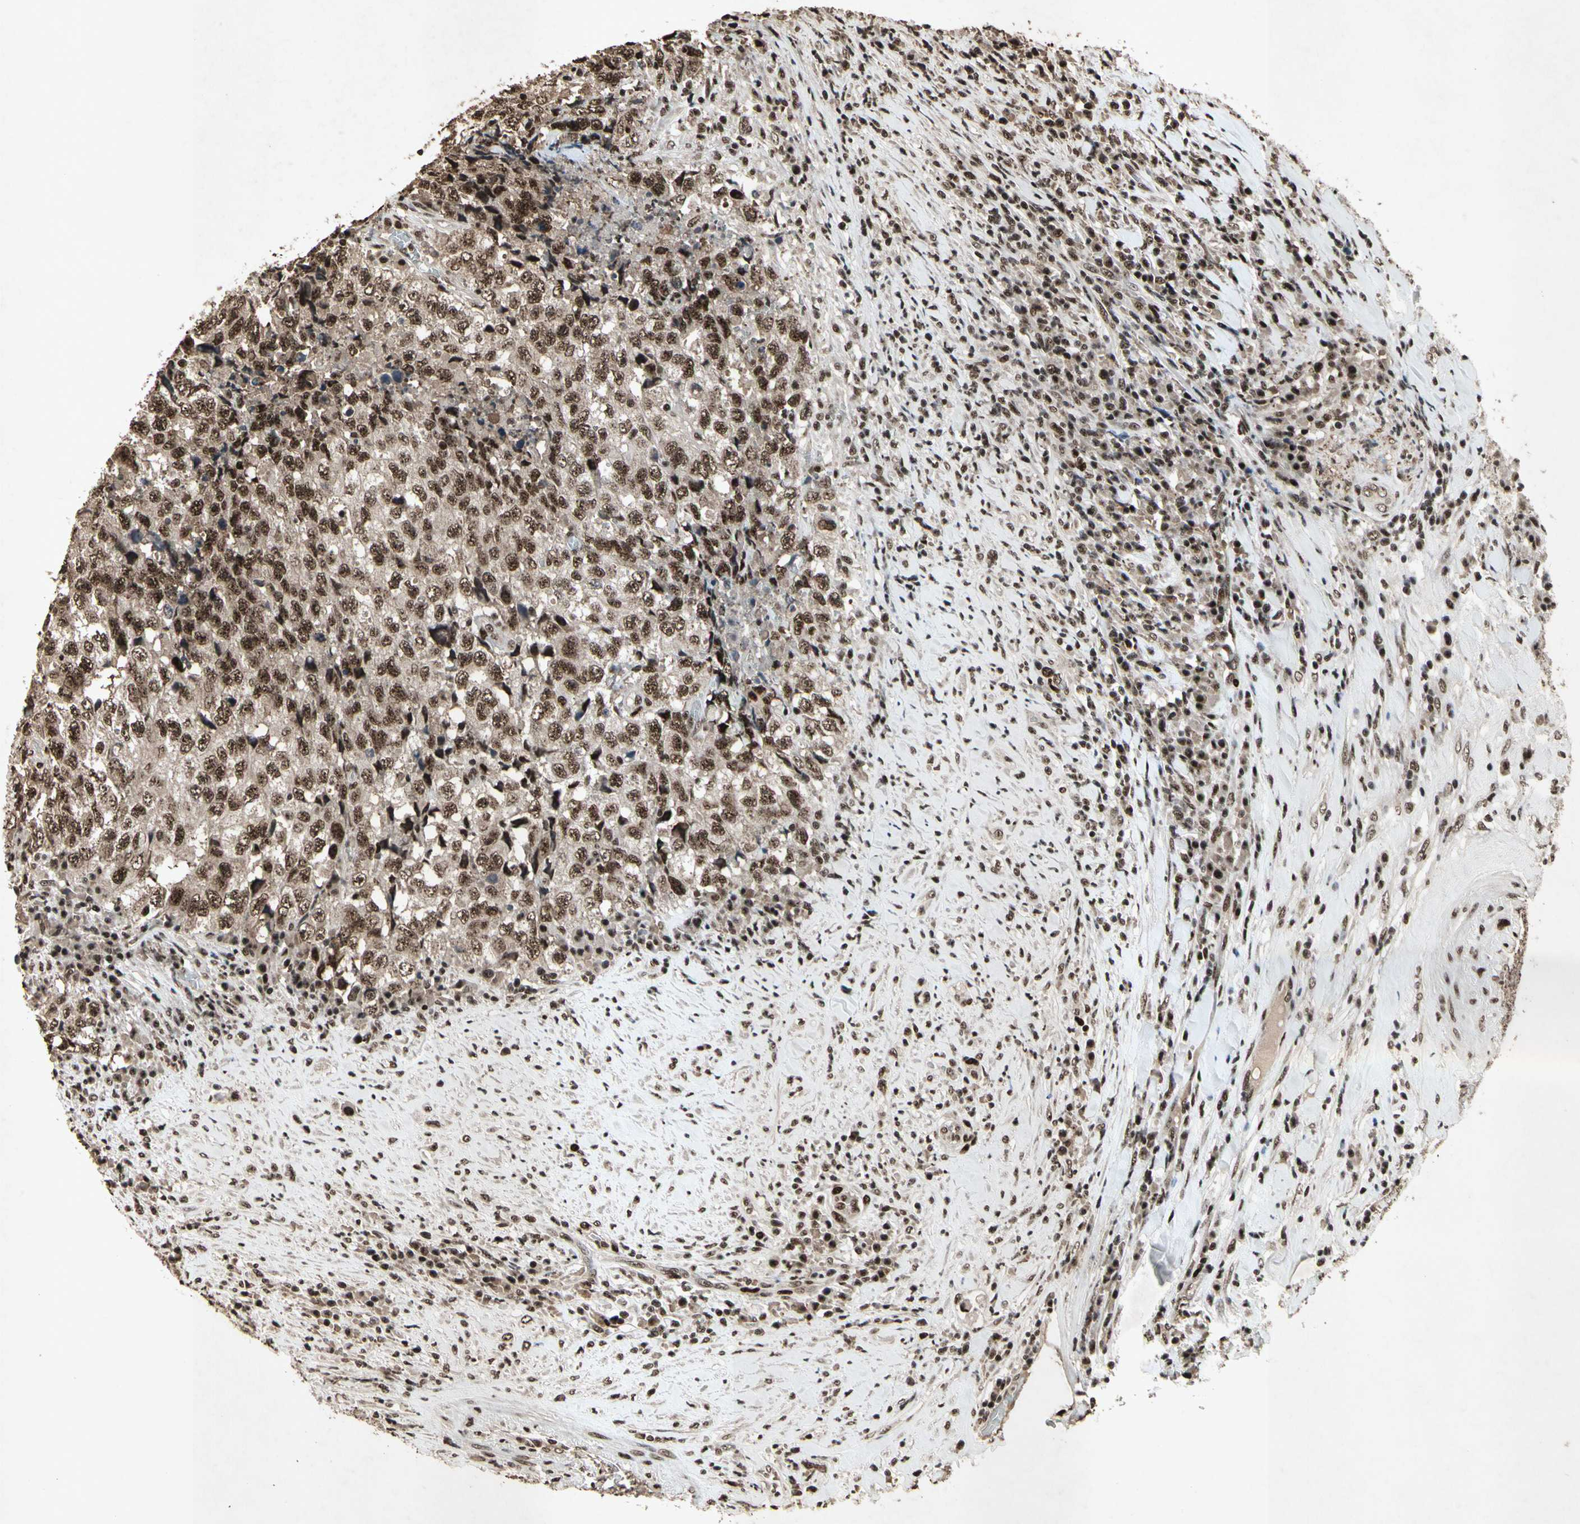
{"staining": {"intensity": "strong", "quantity": ">75%", "location": "cytoplasmic/membranous,nuclear"}, "tissue": "testis cancer", "cell_type": "Tumor cells", "image_type": "cancer", "snomed": [{"axis": "morphology", "description": "Necrosis, NOS"}, {"axis": "morphology", "description": "Carcinoma, Embryonal, NOS"}, {"axis": "topography", "description": "Testis"}], "caption": "A high amount of strong cytoplasmic/membranous and nuclear expression is identified in about >75% of tumor cells in testis embryonal carcinoma tissue.", "gene": "TBX2", "patient": {"sex": "male", "age": 19}}